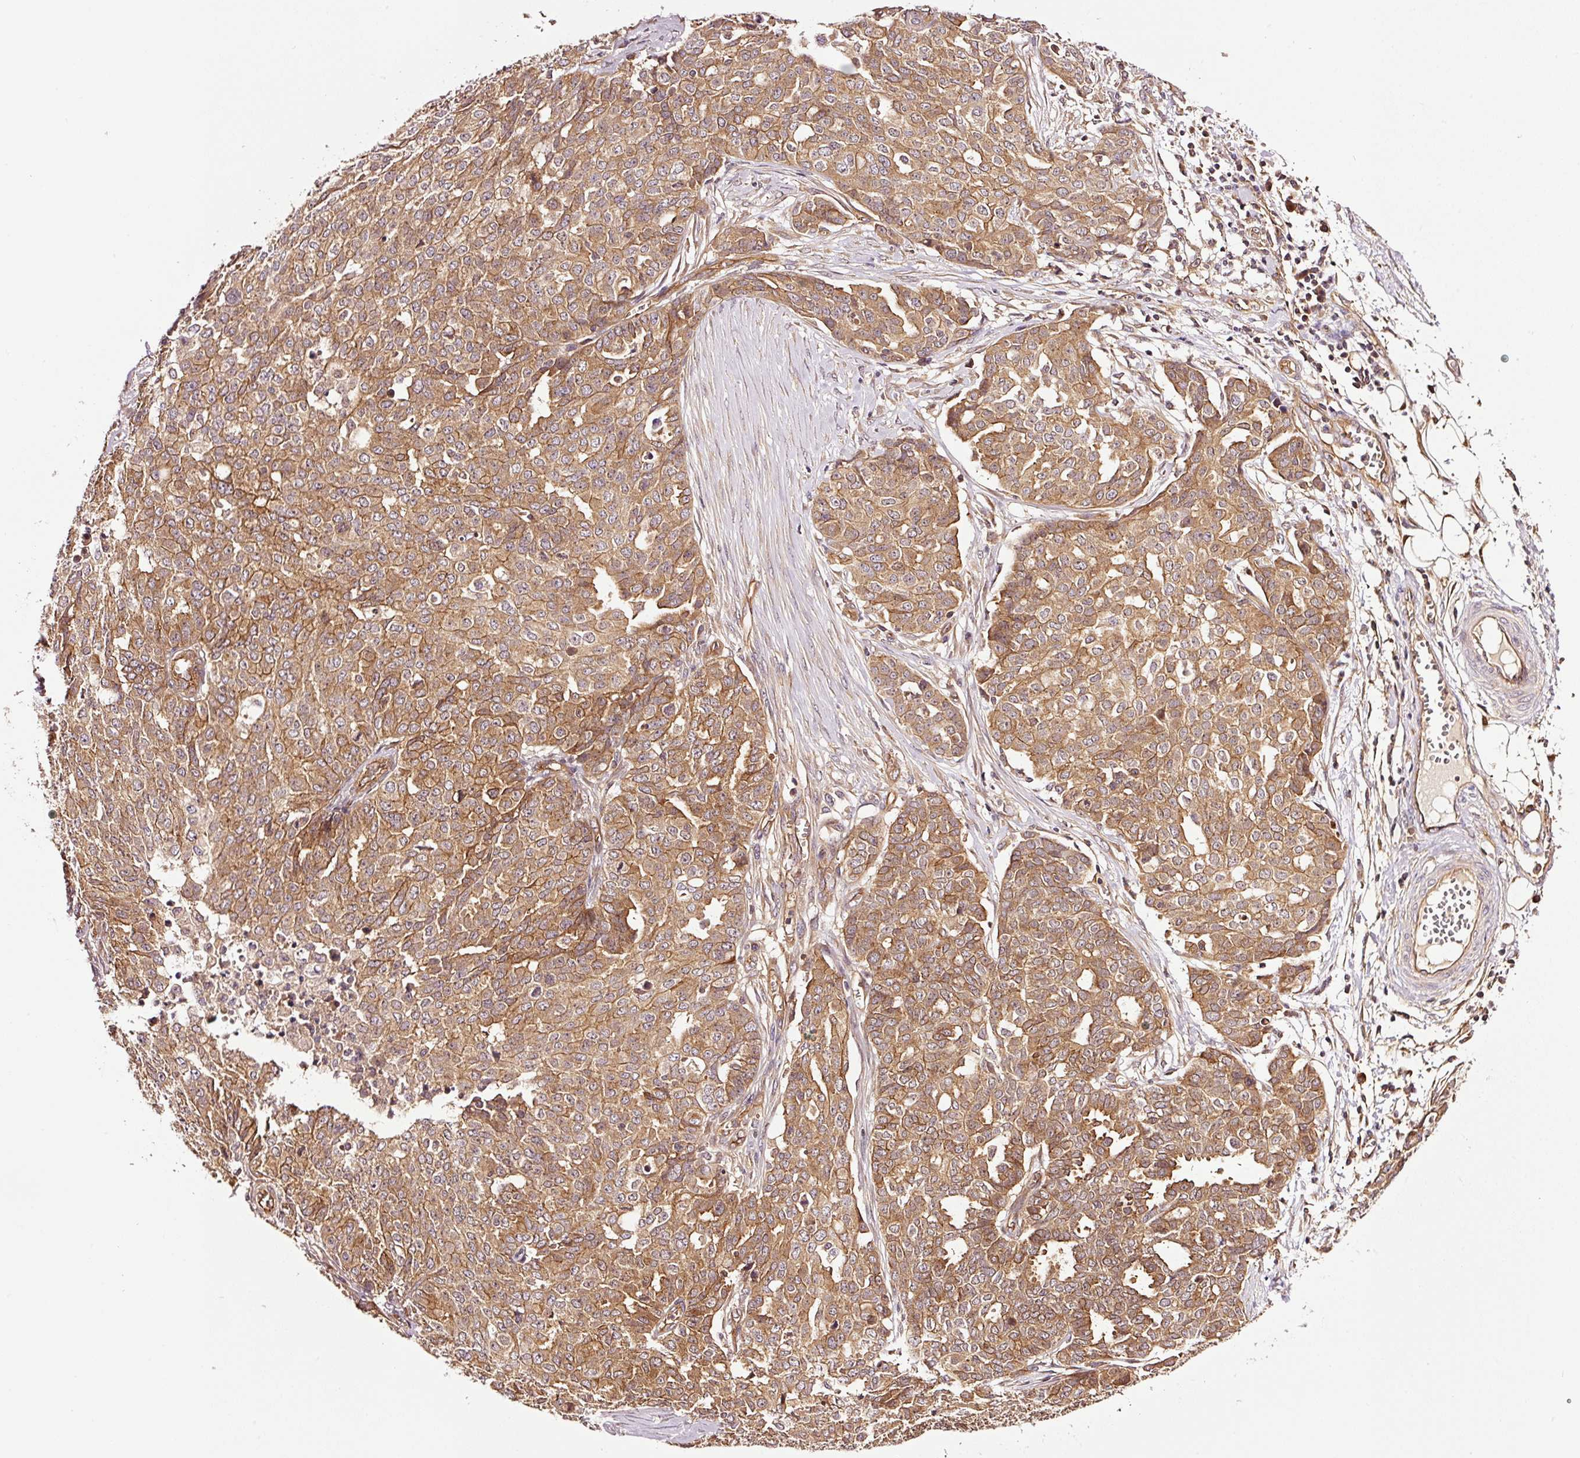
{"staining": {"intensity": "moderate", "quantity": ">75%", "location": "cytoplasmic/membranous"}, "tissue": "ovarian cancer", "cell_type": "Tumor cells", "image_type": "cancer", "snomed": [{"axis": "morphology", "description": "Cystadenocarcinoma, serous, NOS"}, {"axis": "topography", "description": "Soft tissue"}, {"axis": "topography", "description": "Ovary"}], "caption": "Human serous cystadenocarcinoma (ovarian) stained with a brown dye displays moderate cytoplasmic/membranous positive positivity in about >75% of tumor cells.", "gene": "METAP1", "patient": {"sex": "female", "age": 57}}